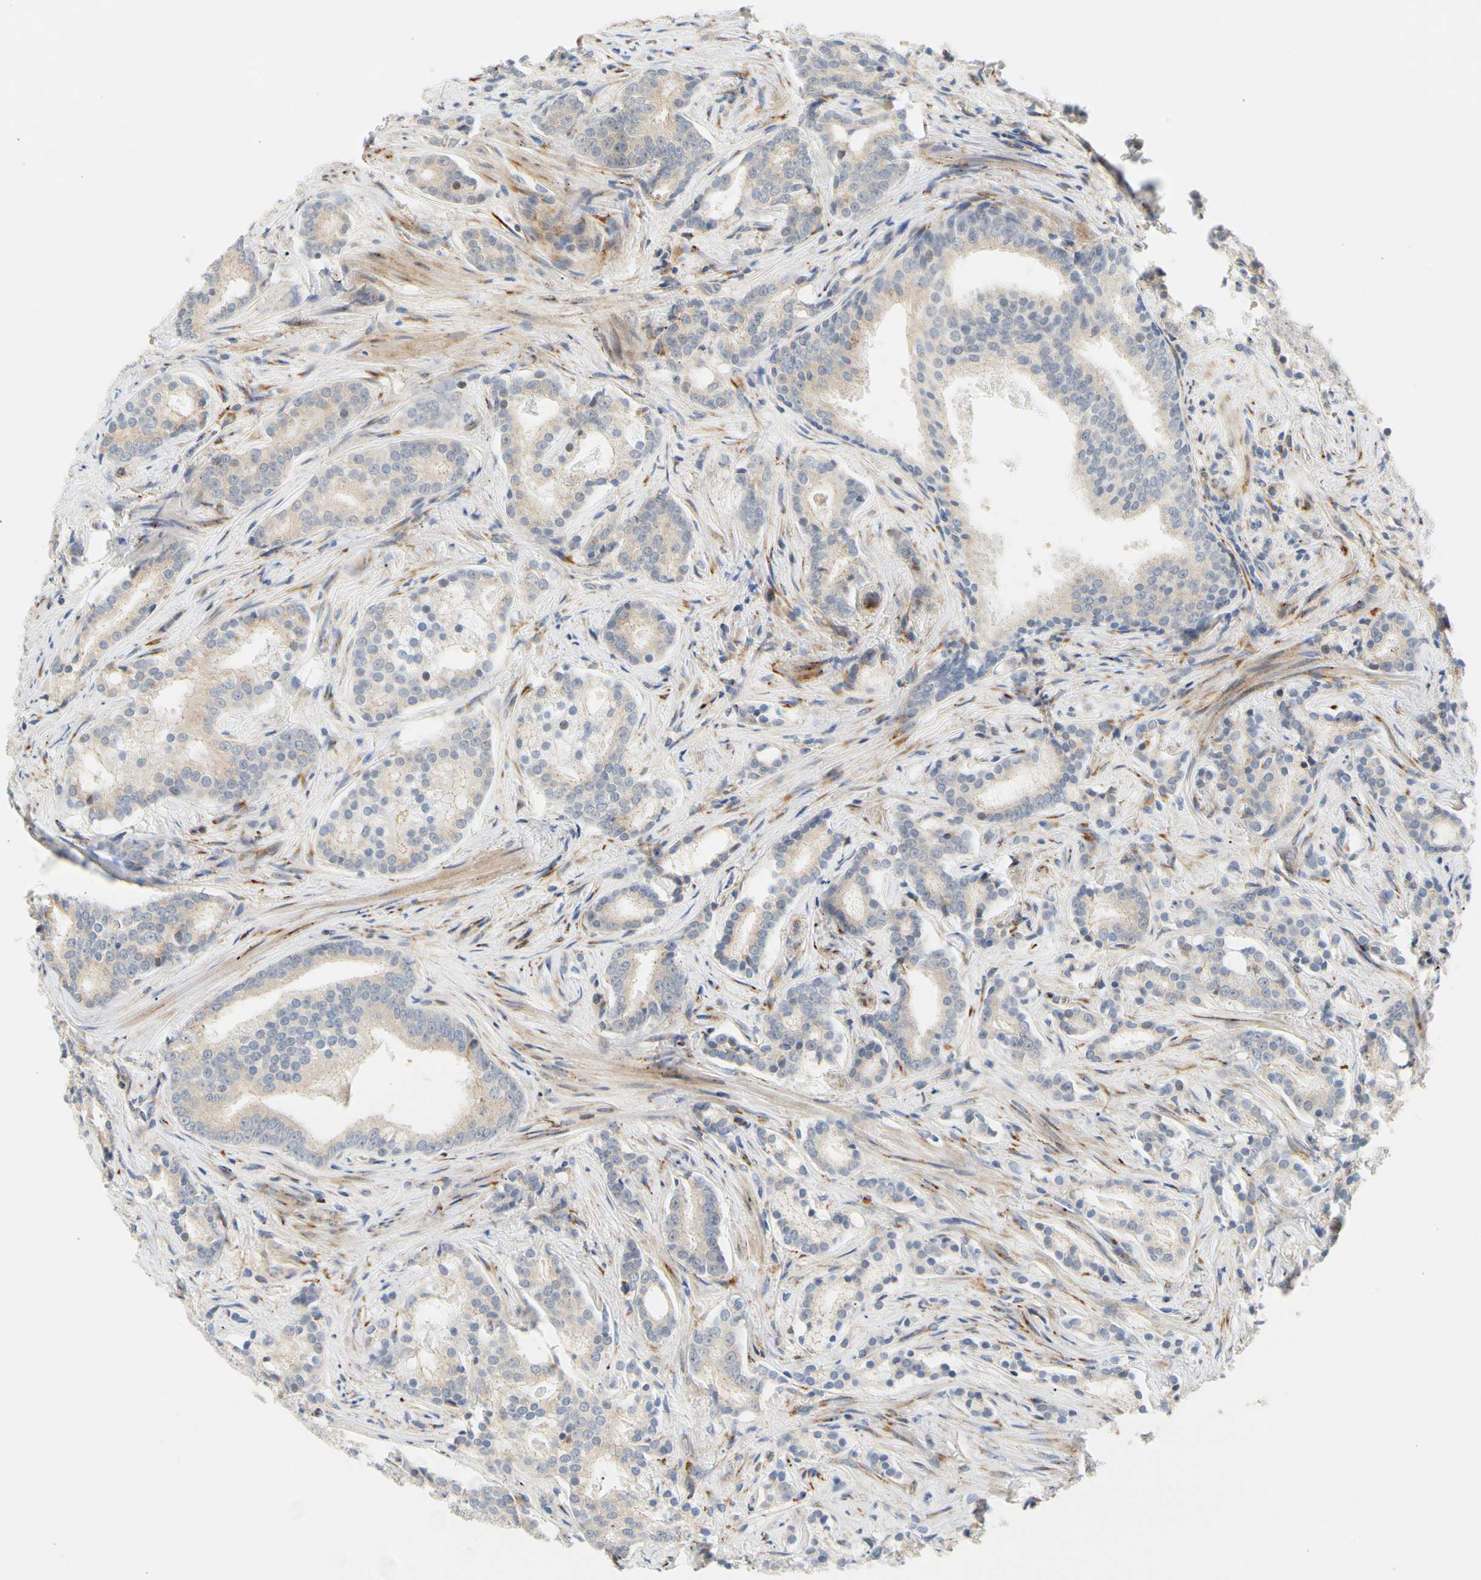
{"staining": {"intensity": "weak", "quantity": "<25%", "location": "cytoplasmic/membranous"}, "tissue": "prostate cancer", "cell_type": "Tumor cells", "image_type": "cancer", "snomed": [{"axis": "morphology", "description": "Adenocarcinoma, Low grade"}, {"axis": "topography", "description": "Prostate"}], "caption": "Immunohistochemistry micrograph of neoplastic tissue: human prostate cancer (low-grade adenocarcinoma) stained with DAB demonstrates no significant protein expression in tumor cells.", "gene": "ZNF236", "patient": {"sex": "male", "age": 58}}